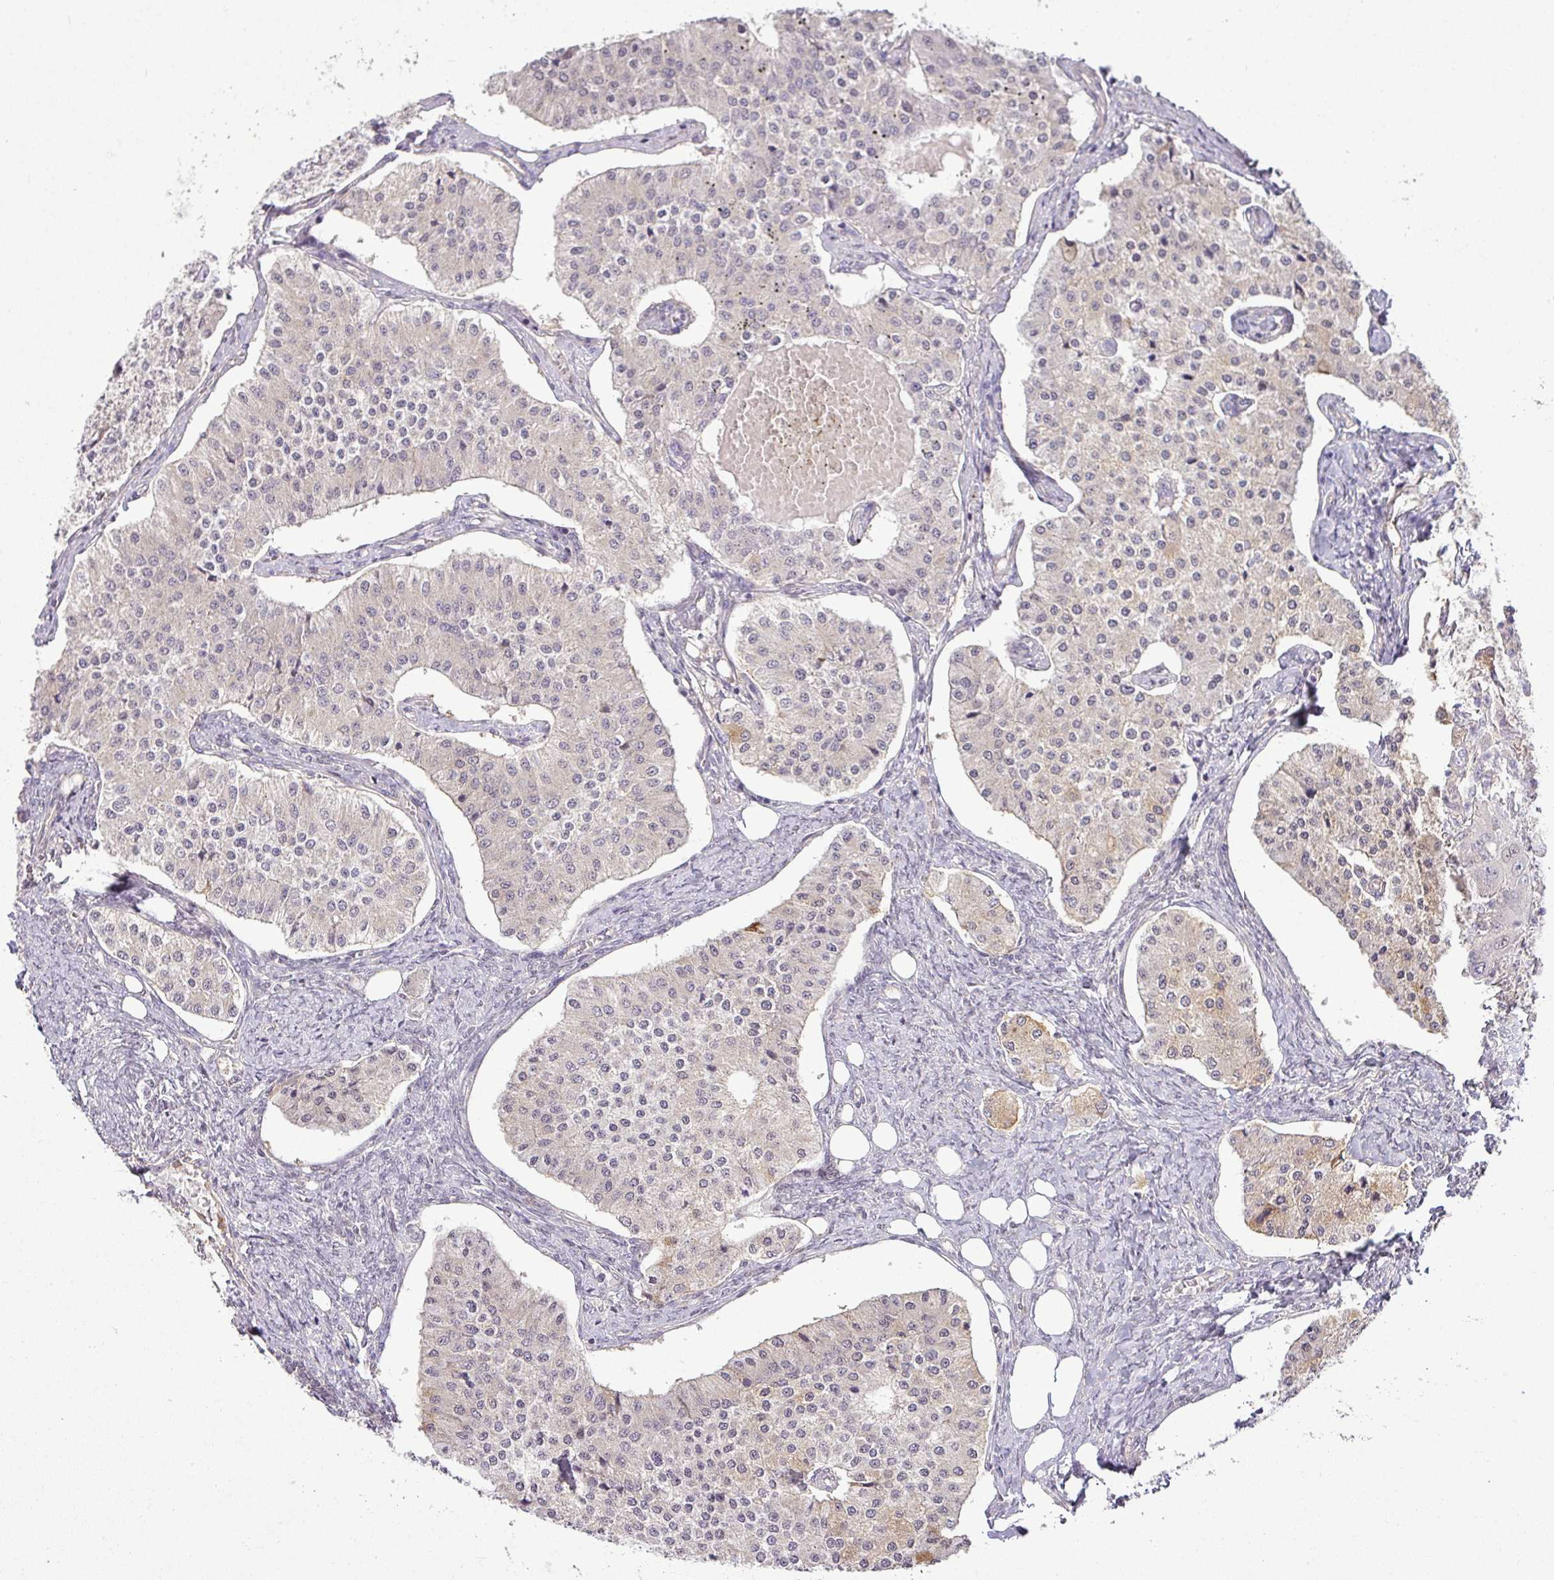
{"staining": {"intensity": "negative", "quantity": "none", "location": "none"}, "tissue": "carcinoid", "cell_type": "Tumor cells", "image_type": "cancer", "snomed": [{"axis": "morphology", "description": "Carcinoid, malignant, NOS"}, {"axis": "topography", "description": "Colon"}], "caption": "High magnification brightfield microscopy of carcinoid stained with DAB (brown) and counterstained with hematoxylin (blue): tumor cells show no significant positivity. Nuclei are stained in blue.", "gene": "APOM", "patient": {"sex": "female", "age": 52}}